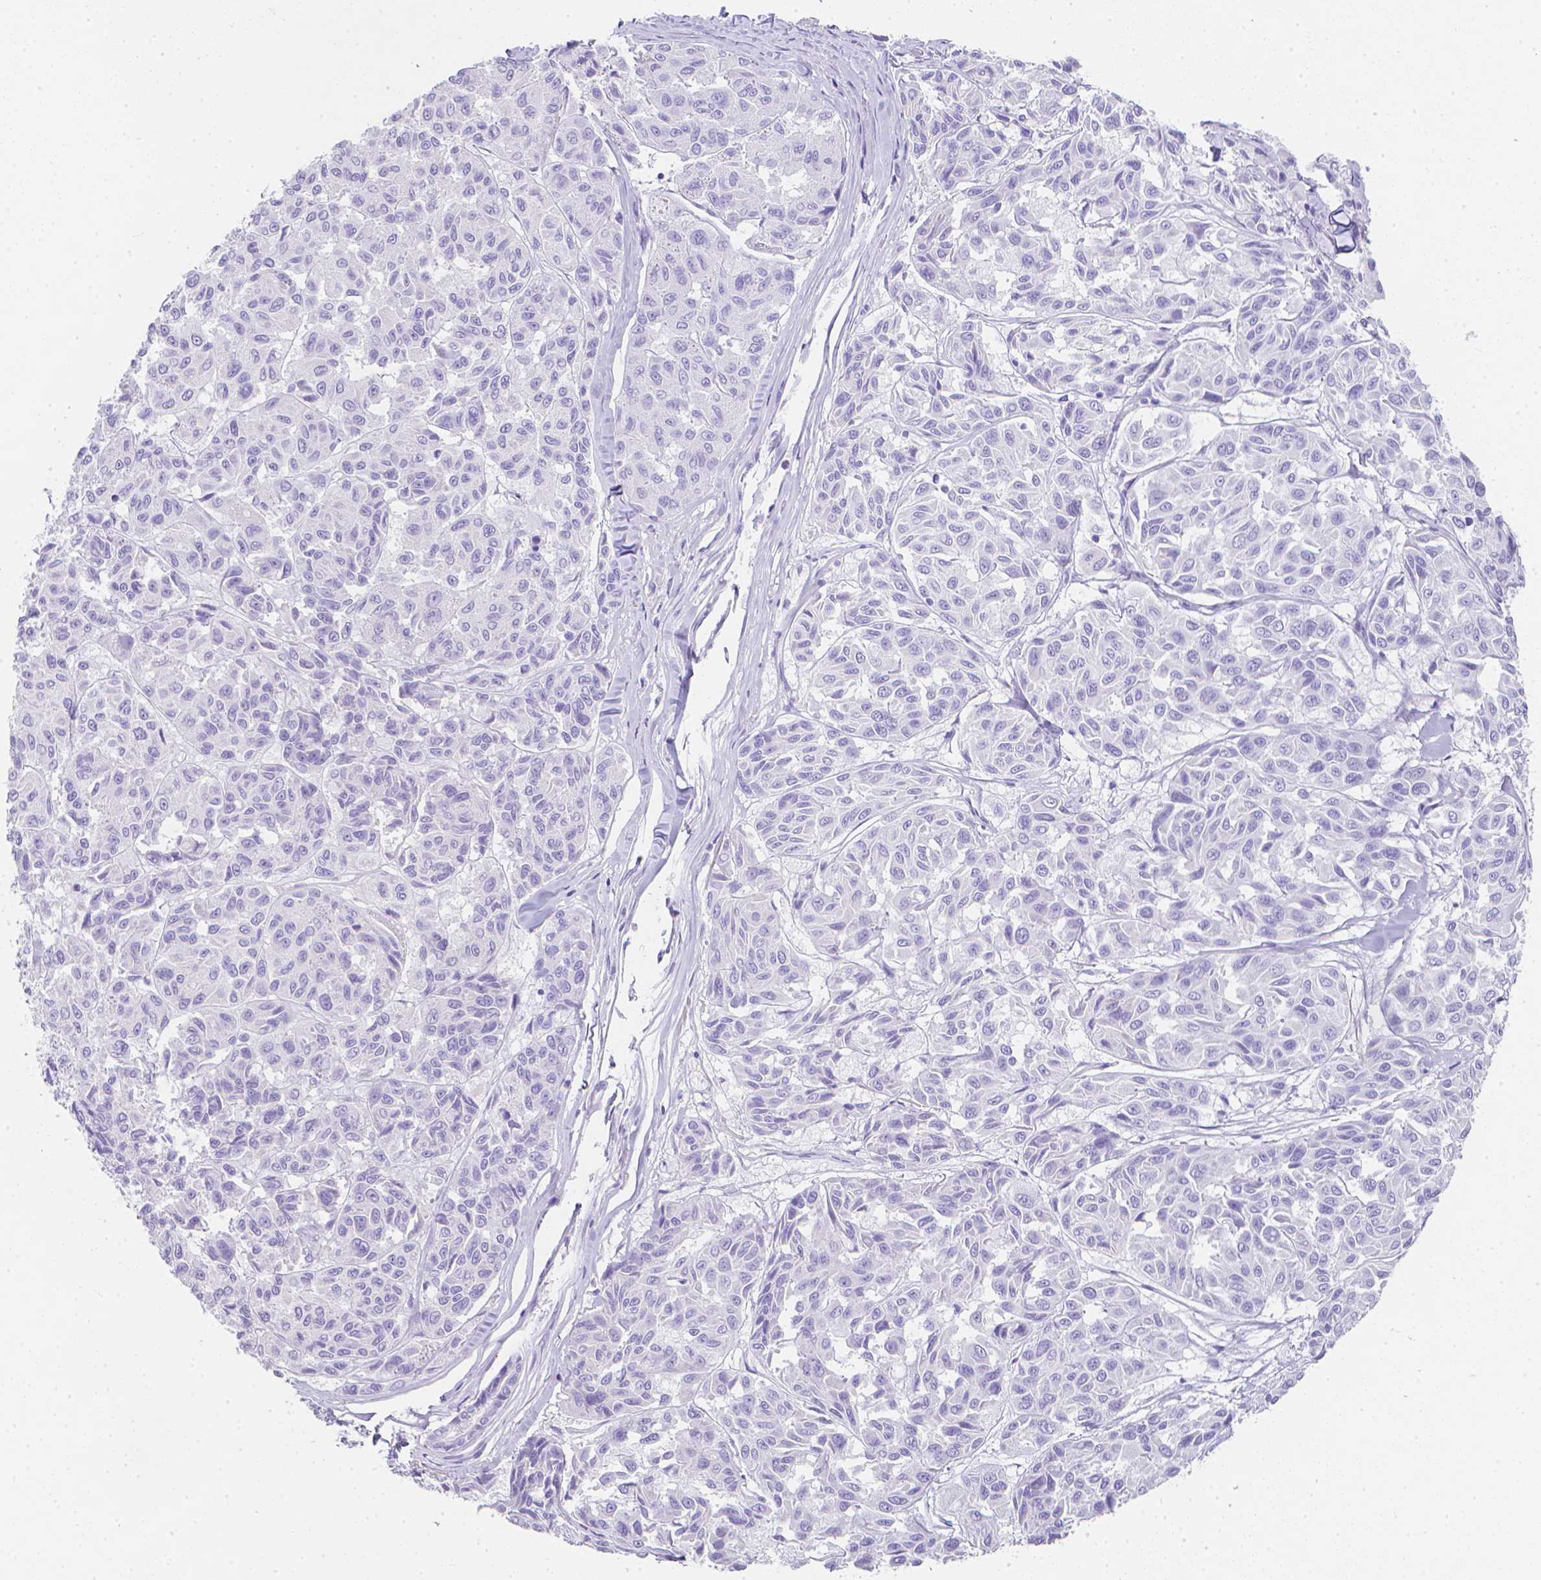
{"staining": {"intensity": "negative", "quantity": "none", "location": "none"}, "tissue": "melanoma", "cell_type": "Tumor cells", "image_type": "cancer", "snomed": [{"axis": "morphology", "description": "Malignant melanoma, NOS"}, {"axis": "topography", "description": "Skin"}], "caption": "The image demonstrates no staining of tumor cells in malignant melanoma.", "gene": "LGALS4", "patient": {"sex": "female", "age": 66}}